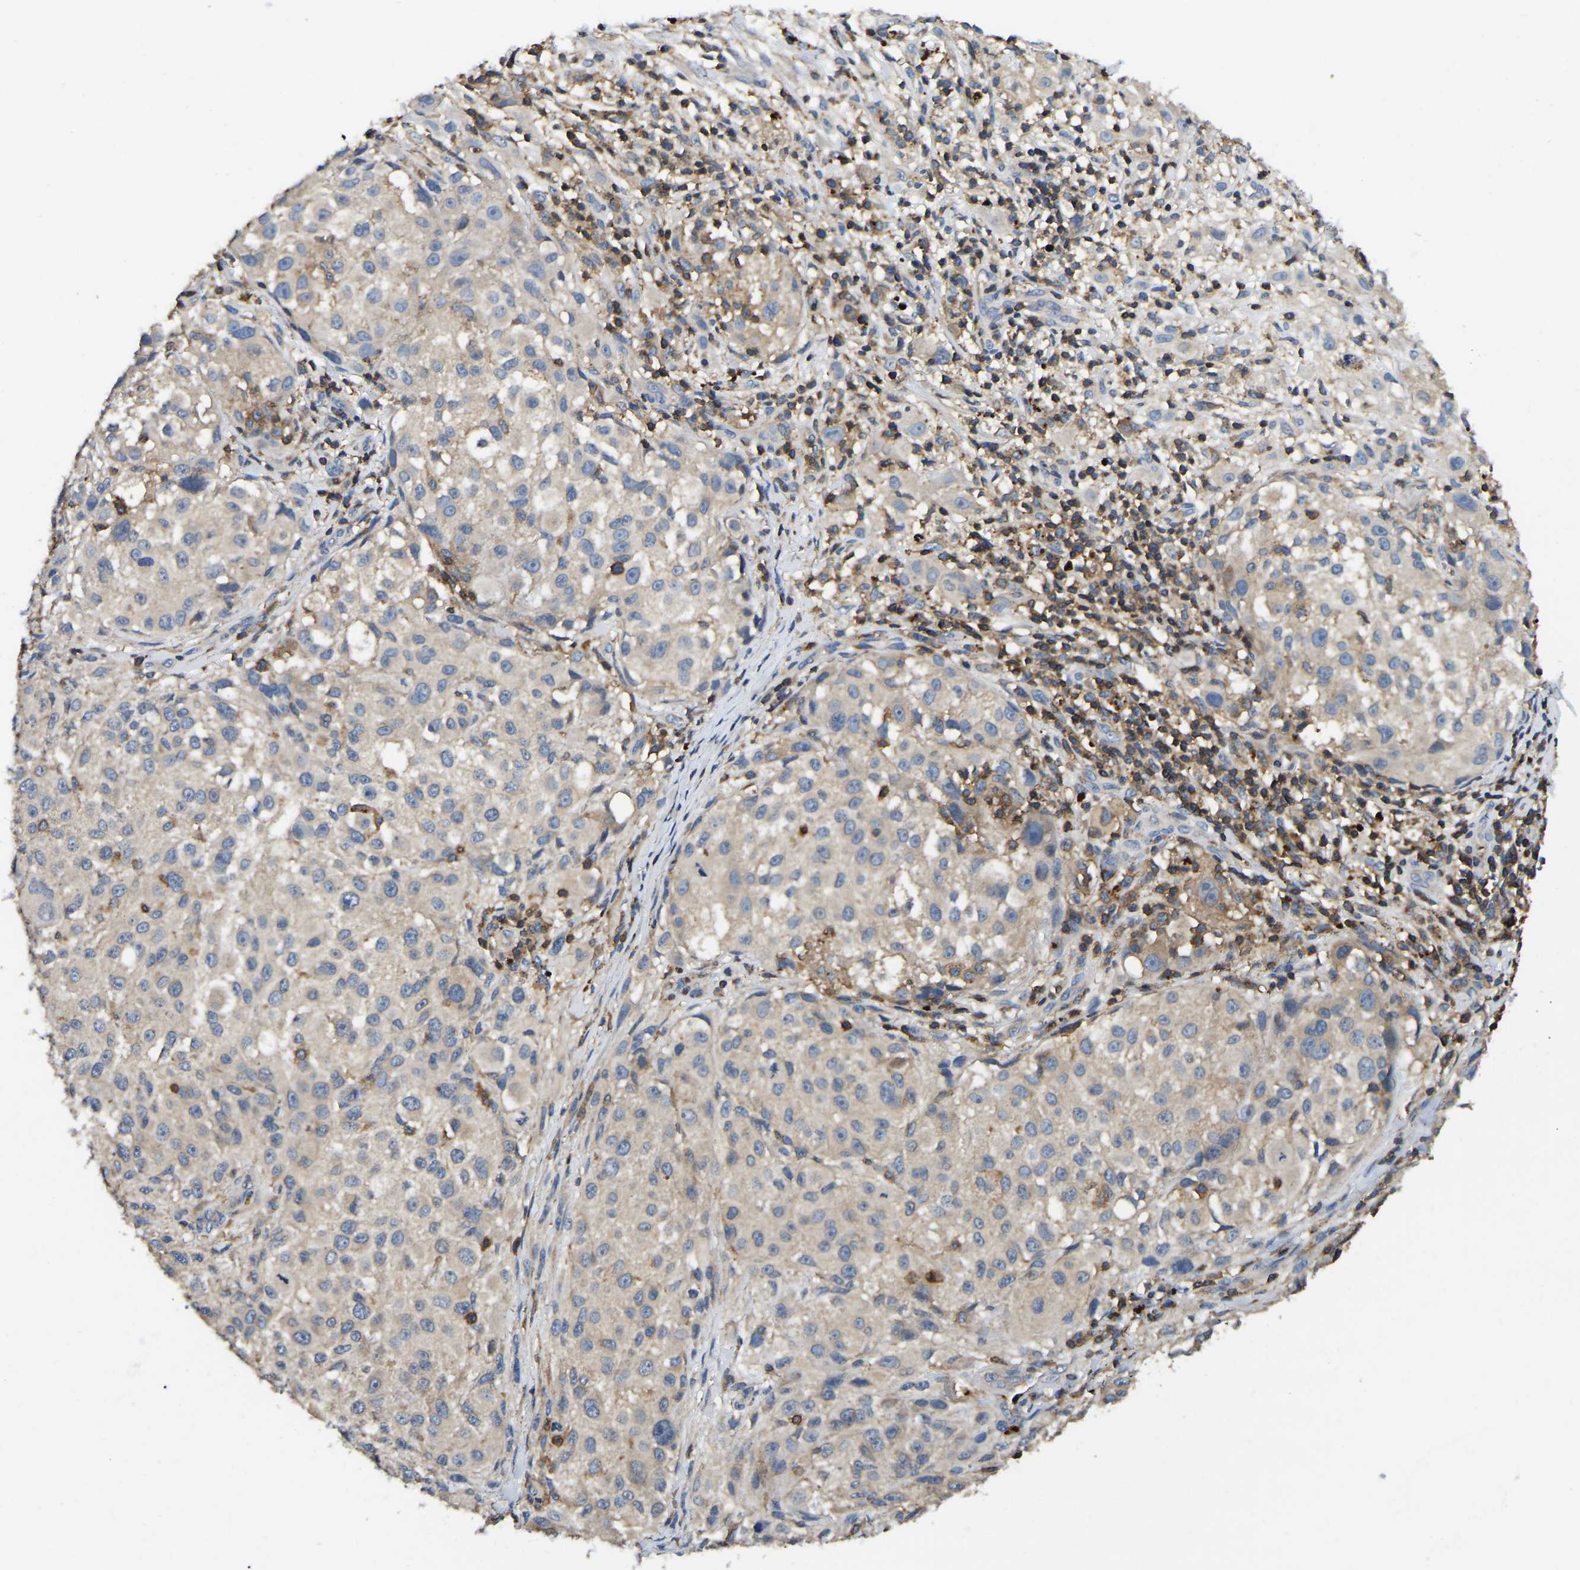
{"staining": {"intensity": "negative", "quantity": "none", "location": "none"}, "tissue": "melanoma", "cell_type": "Tumor cells", "image_type": "cancer", "snomed": [{"axis": "morphology", "description": "Necrosis, NOS"}, {"axis": "morphology", "description": "Malignant melanoma, NOS"}, {"axis": "topography", "description": "Skin"}], "caption": "DAB immunohistochemical staining of human malignant melanoma displays no significant positivity in tumor cells. (Brightfield microscopy of DAB IHC at high magnification).", "gene": "SMPD2", "patient": {"sex": "female", "age": 87}}